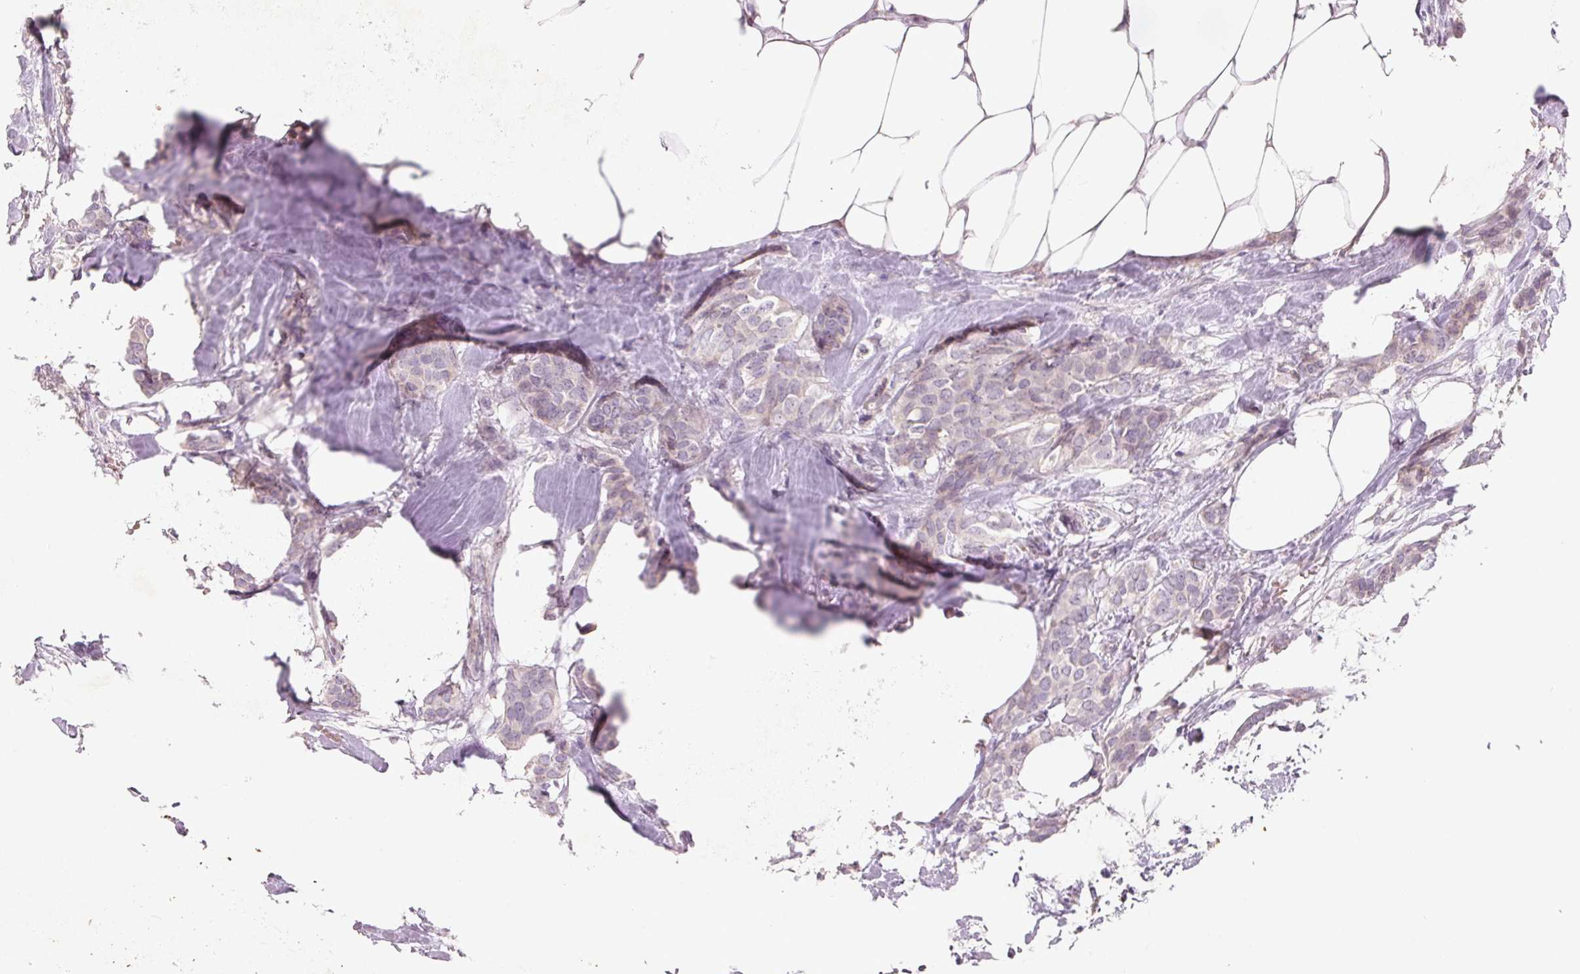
{"staining": {"intensity": "weak", "quantity": "<25%", "location": "cytoplasmic/membranous"}, "tissue": "breast cancer", "cell_type": "Tumor cells", "image_type": "cancer", "snomed": [{"axis": "morphology", "description": "Duct carcinoma"}, {"axis": "topography", "description": "Breast"}], "caption": "An immunohistochemistry (IHC) micrograph of intraductal carcinoma (breast) is shown. There is no staining in tumor cells of intraductal carcinoma (breast).", "gene": "KCNK15", "patient": {"sex": "female", "age": 62}}